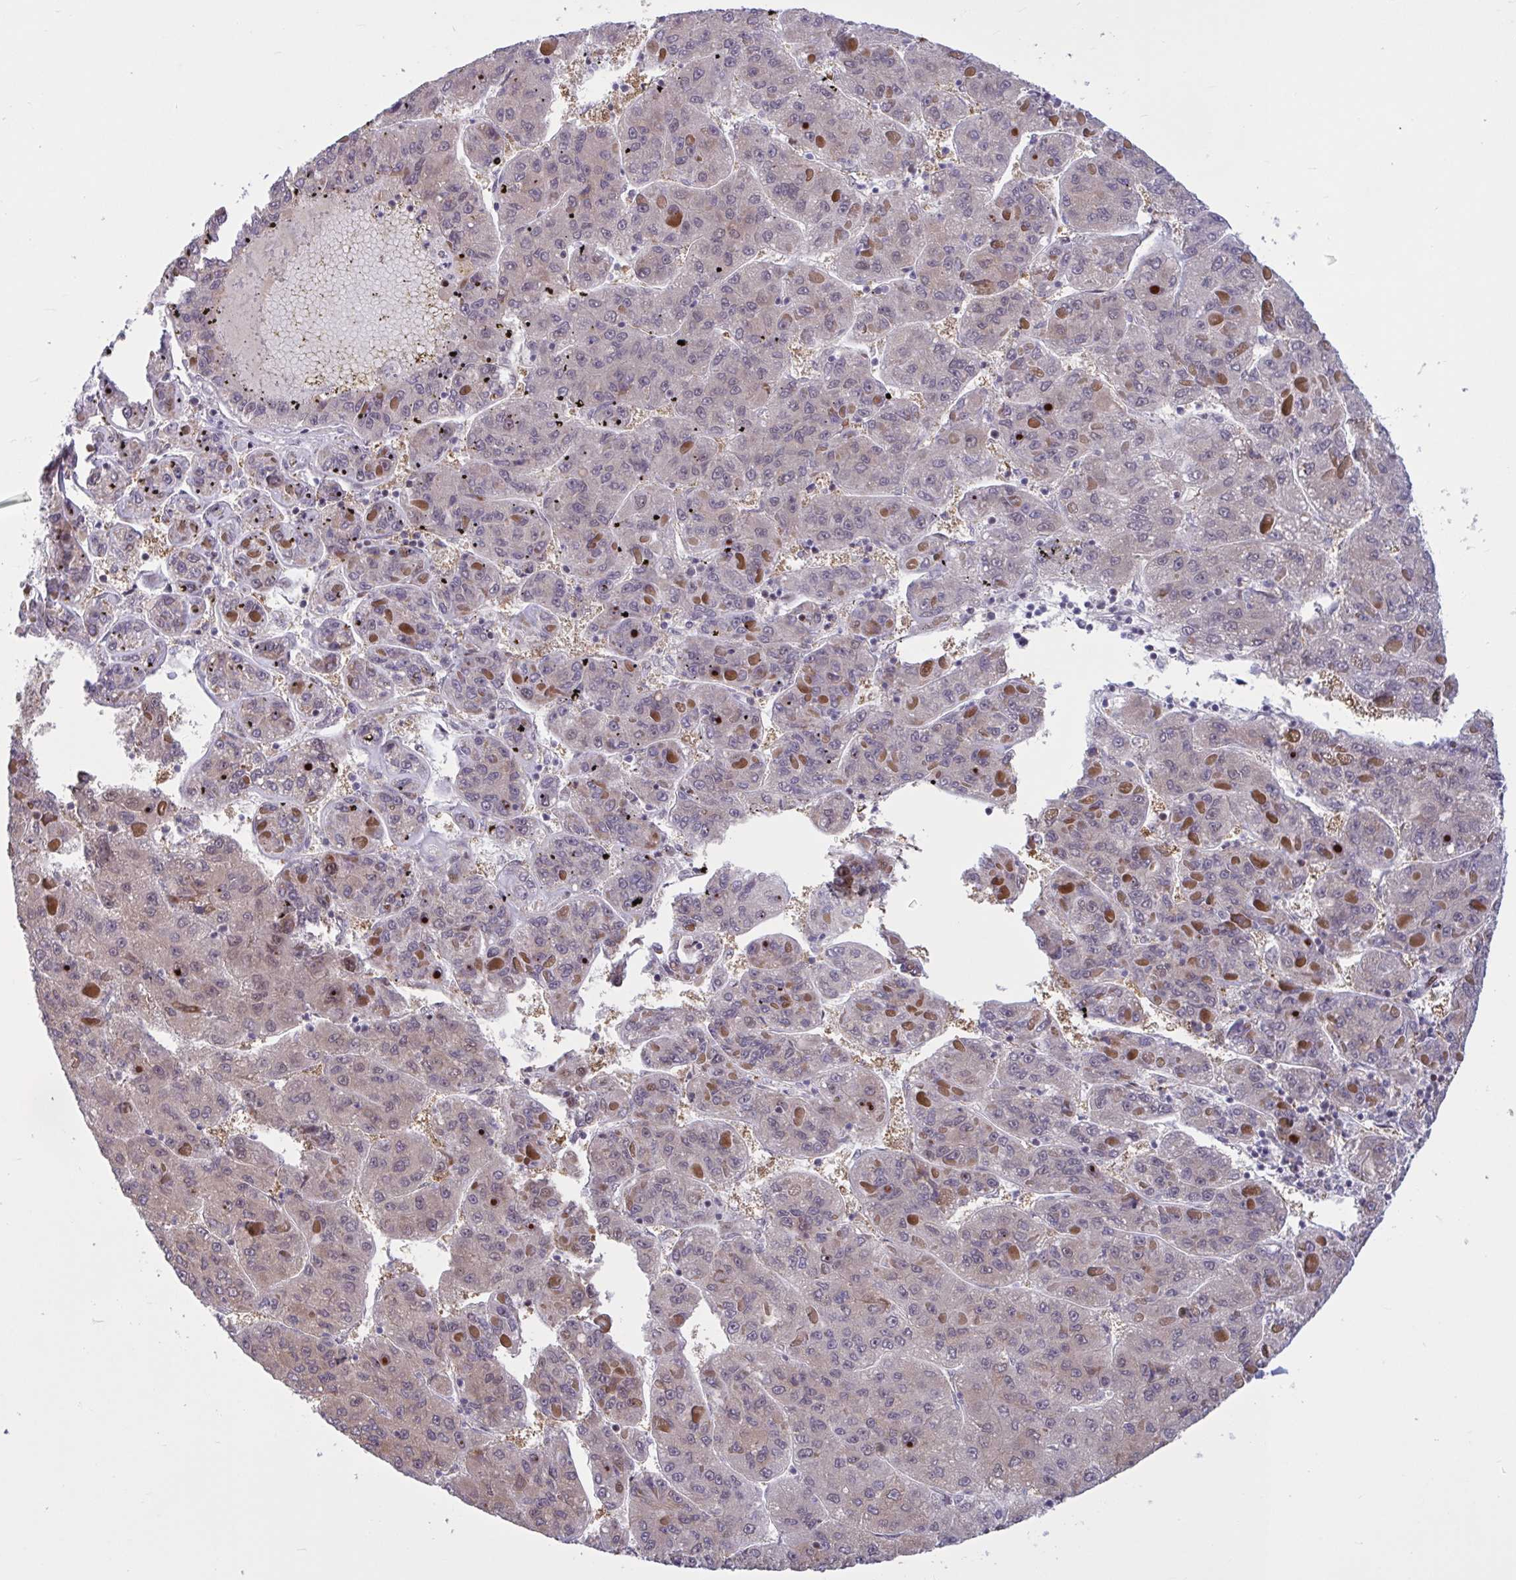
{"staining": {"intensity": "moderate", "quantity": "<25%", "location": "cytoplasmic/membranous,nuclear"}, "tissue": "liver cancer", "cell_type": "Tumor cells", "image_type": "cancer", "snomed": [{"axis": "morphology", "description": "Carcinoma, Hepatocellular, NOS"}, {"axis": "topography", "description": "Liver"}], "caption": "Protein staining displays moderate cytoplasmic/membranous and nuclear expression in approximately <25% of tumor cells in liver cancer (hepatocellular carcinoma). (DAB IHC, brown staining for protein, blue staining for nuclei).", "gene": "RBL1", "patient": {"sex": "female", "age": 82}}